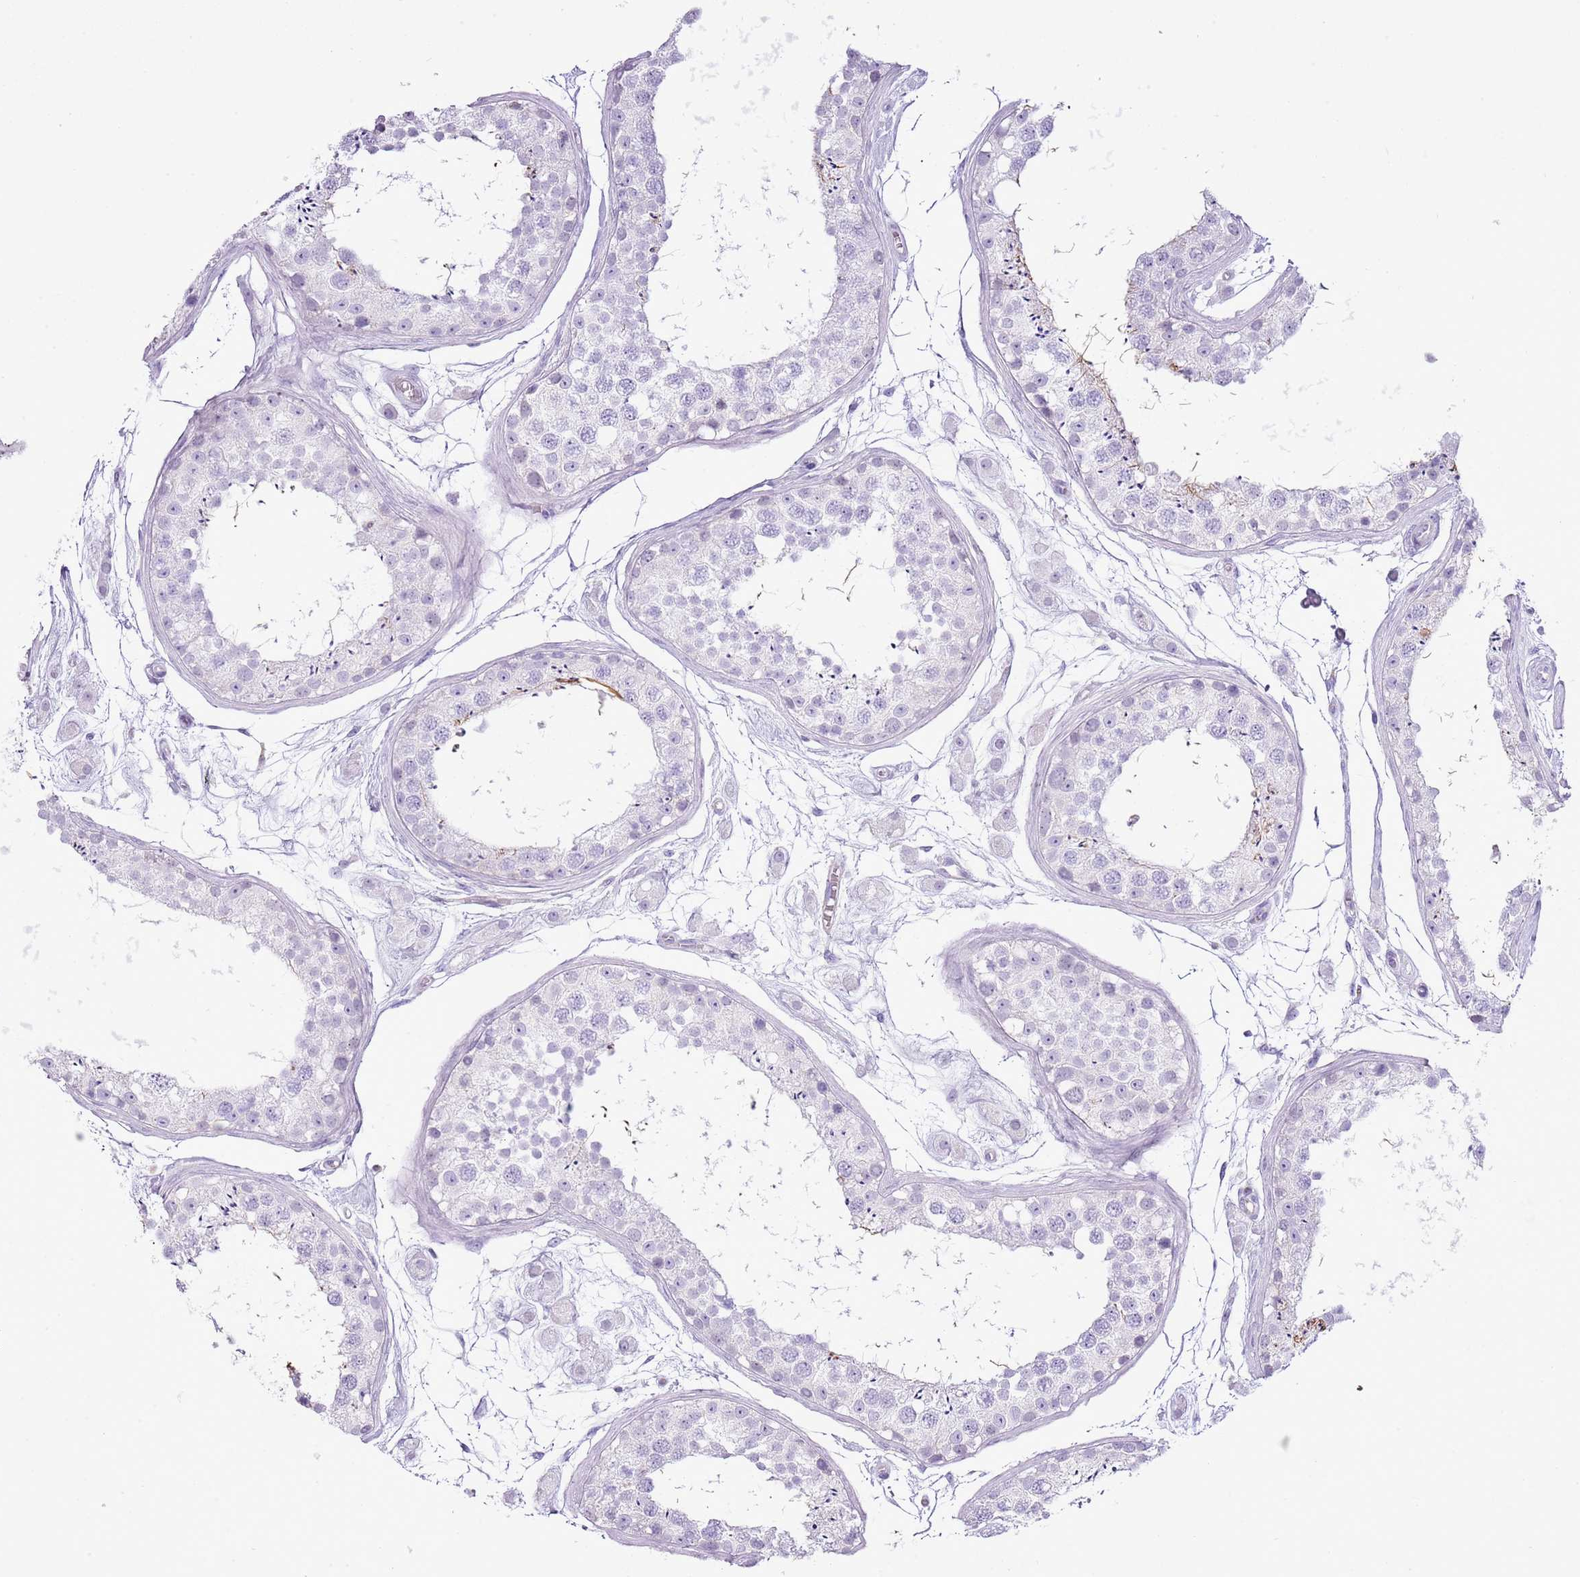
{"staining": {"intensity": "negative", "quantity": "none", "location": "none"}, "tissue": "testis", "cell_type": "Cells in seminiferous ducts", "image_type": "normal", "snomed": [{"axis": "morphology", "description": "Normal tissue, NOS"}, {"axis": "topography", "description": "Testis"}], "caption": "DAB (3,3'-diaminobenzidine) immunohistochemical staining of unremarkable human testis demonstrates no significant positivity in cells in seminiferous ducts.", "gene": "SLC23A1", "patient": {"sex": "male", "age": 25}}